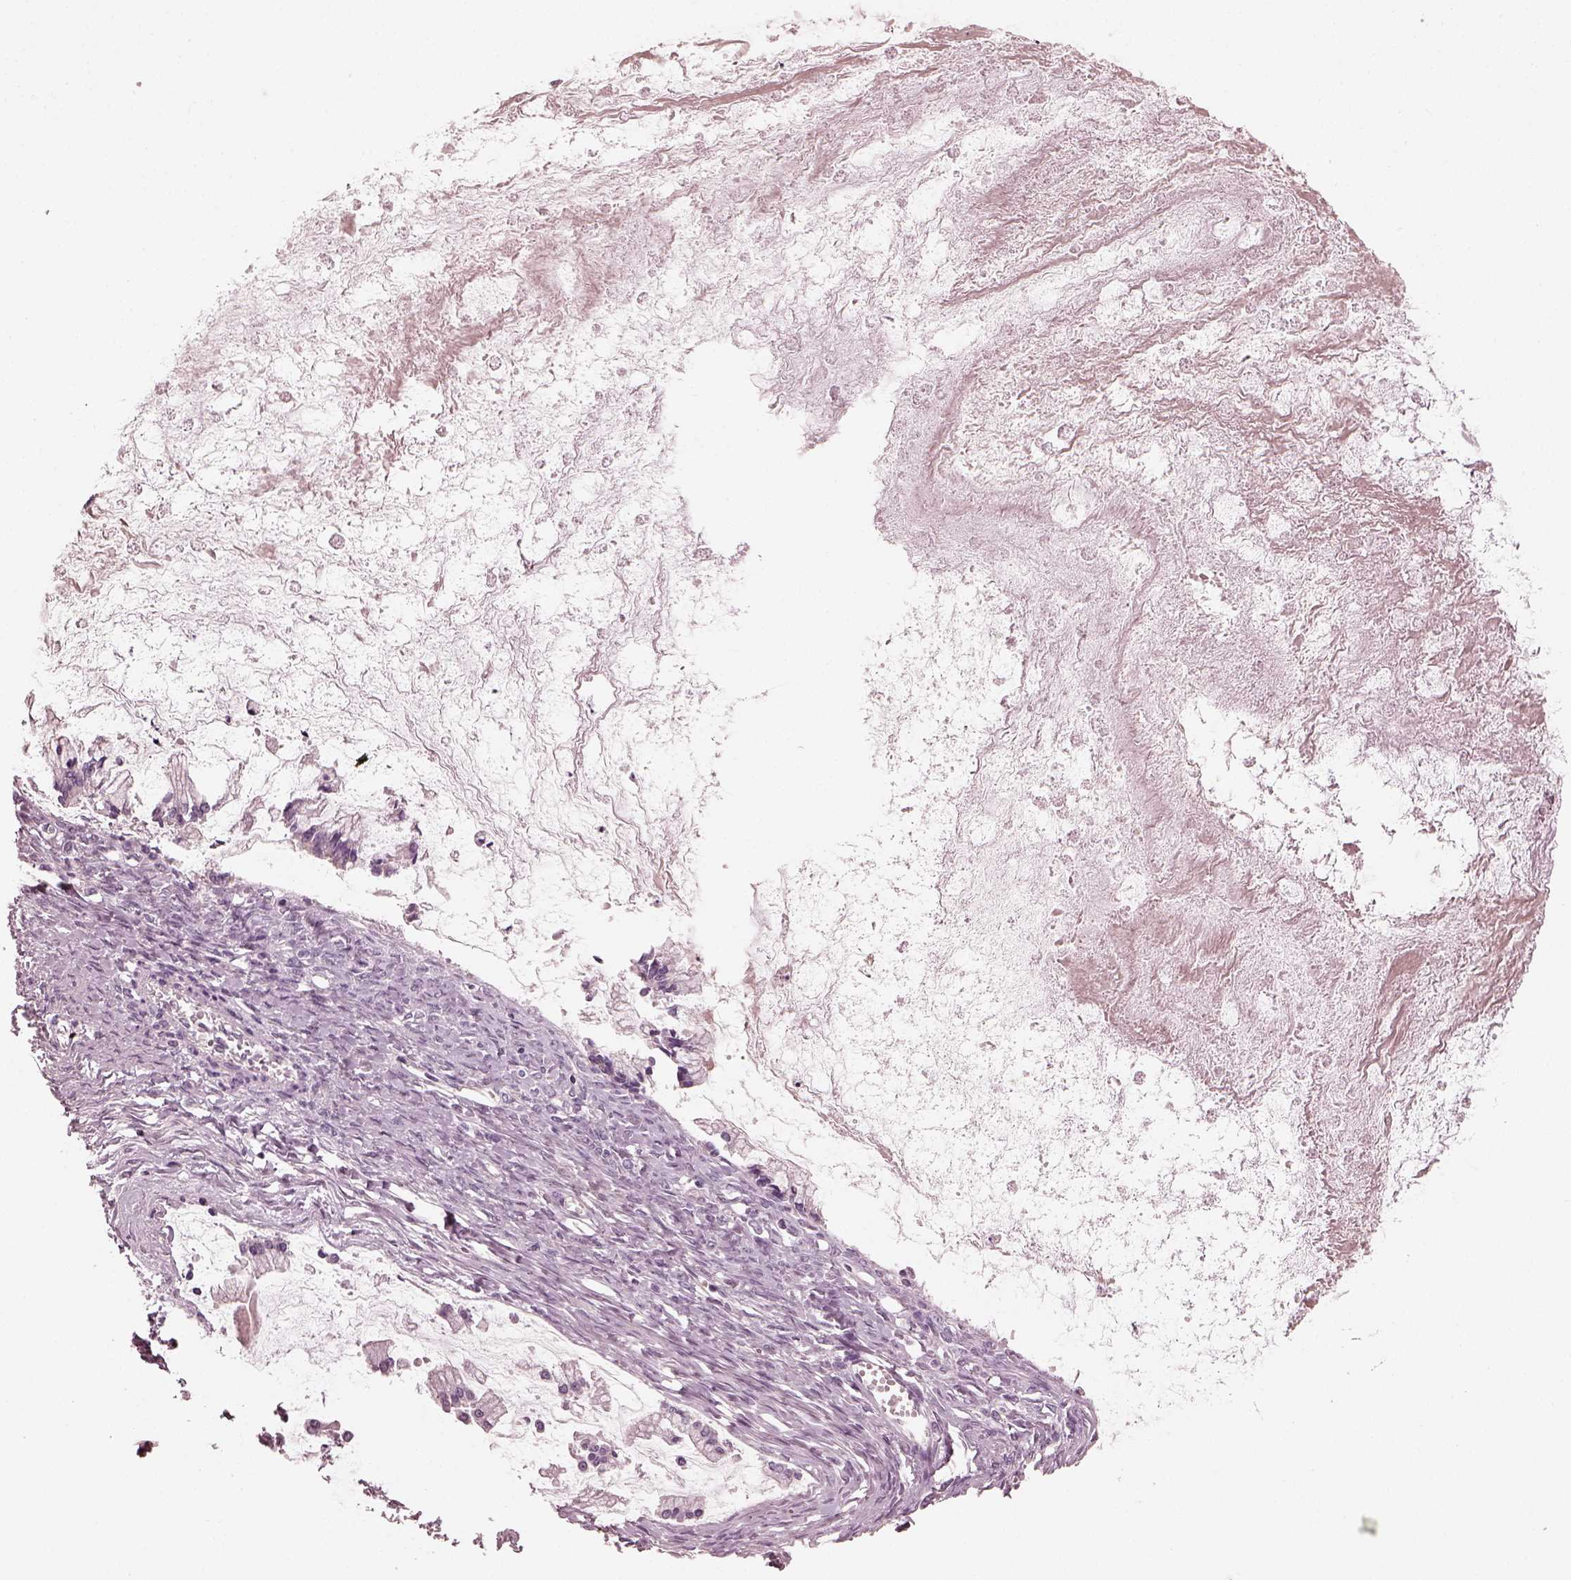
{"staining": {"intensity": "negative", "quantity": "none", "location": "none"}, "tissue": "ovarian cancer", "cell_type": "Tumor cells", "image_type": "cancer", "snomed": [{"axis": "morphology", "description": "Cystadenocarcinoma, mucinous, NOS"}, {"axis": "topography", "description": "Ovary"}], "caption": "Immunohistochemical staining of mucinous cystadenocarcinoma (ovarian) exhibits no significant staining in tumor cells.", "gene": "OPTC", "patient": {"sex": "female", "age": 67}}